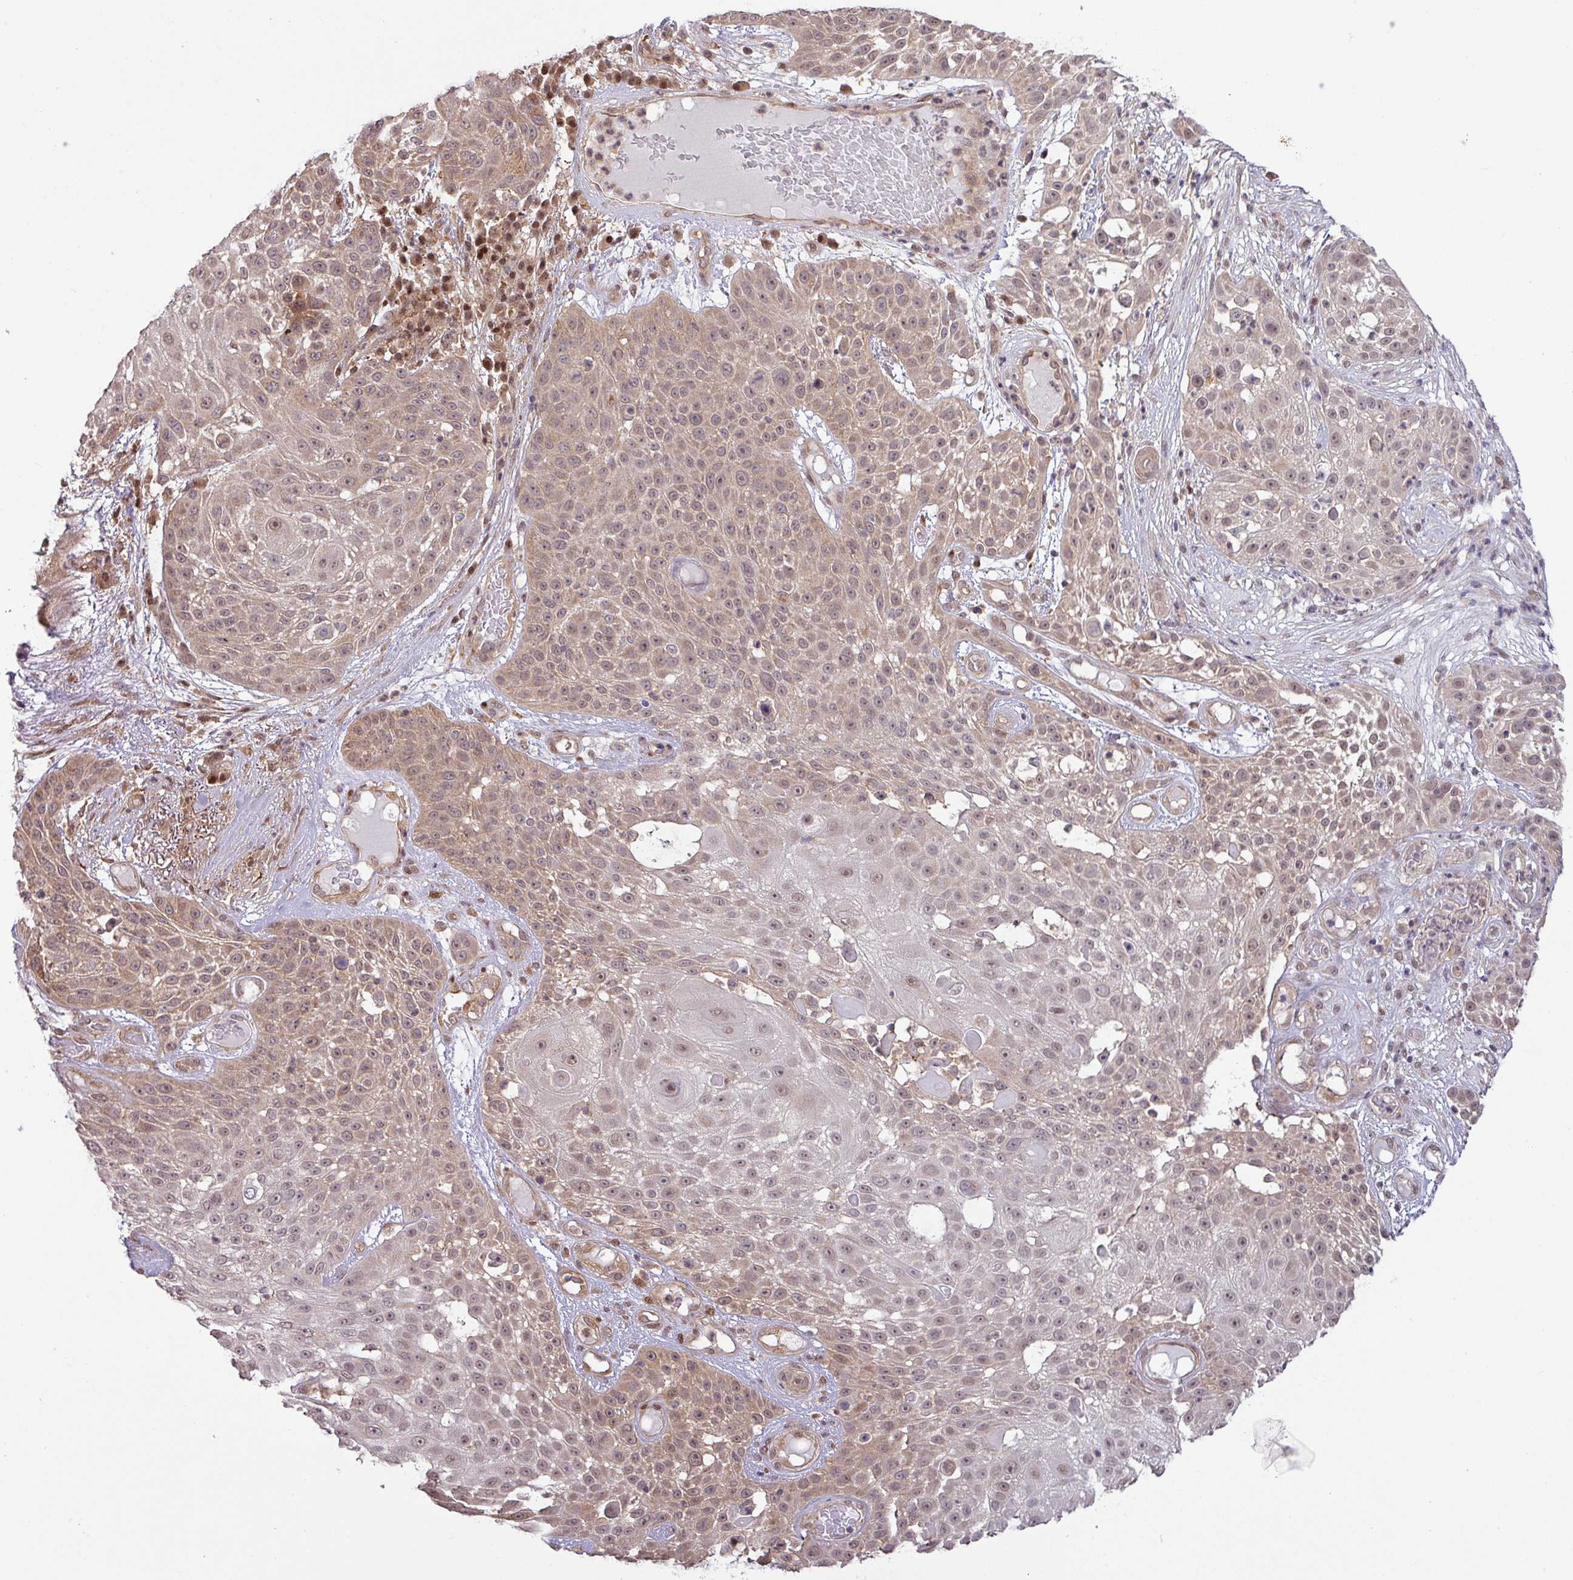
{"staining": {"intensity": "weak", "quantity": "25%-75%", "location": "cytoplasmic/membranous"}, "tissue": "skin cancer", "cell_type": "Tumor cells", "image_type": "cancer", "snomed": [{"axis": "morphology", "description": "Squamous cell carcinoma, NOS"}, {"axis": "topography", "description": "Skin"}], "caption": "Tumor cells show low levels of weak cytoplasmic/membranous positivity in about 25%-75% of cells in squamous cell carcinoma (skin). The staining was performed using DAB to visualize the protein expression in brown, while the nuclei were stained in blue with hematoxylin (Magnification: 20x).", "gene": "GALNT12", "patient": {"sex": "female", "age": 86}}